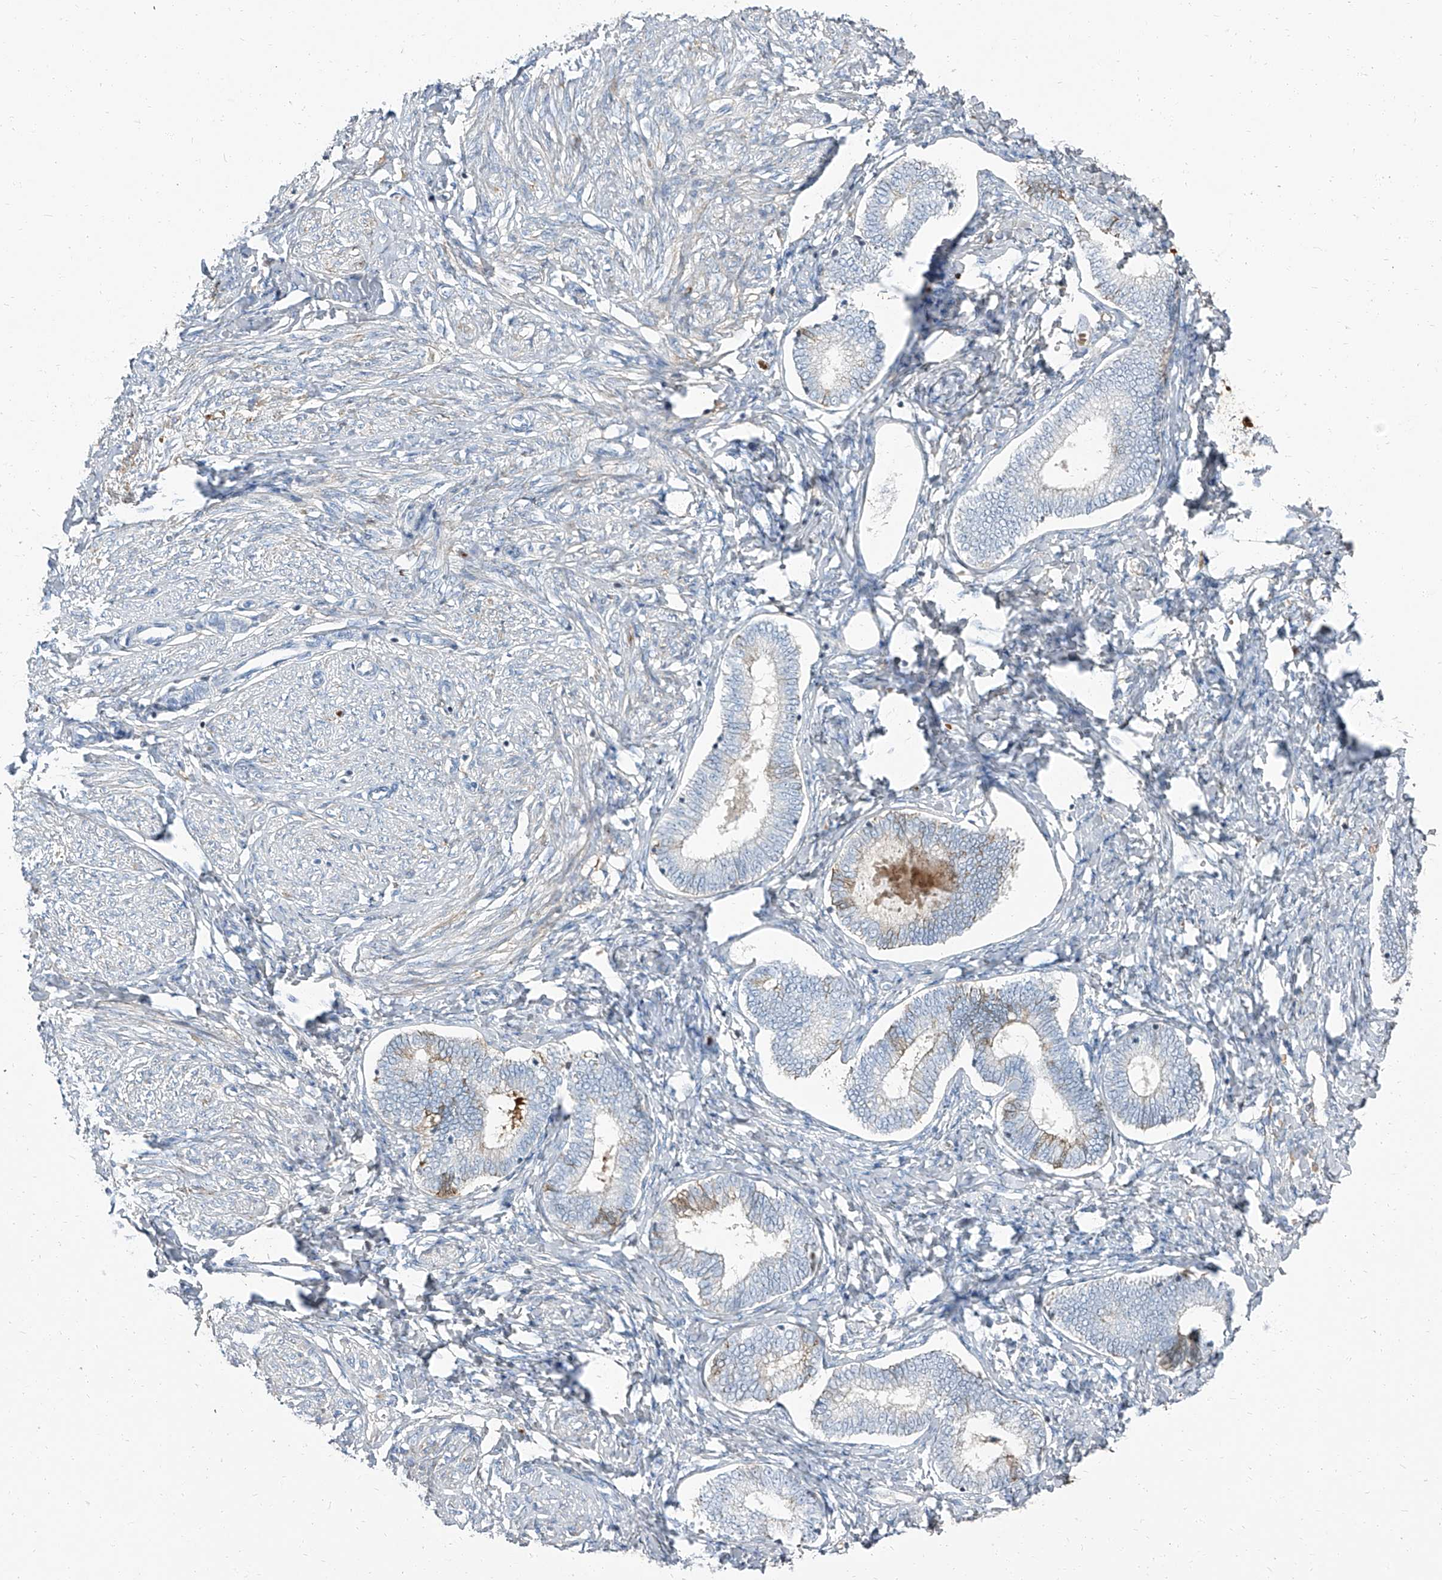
{"staining": {"intensity": "negative", "quantity": "none", "location": "none"}, "tissue": "endometrium", "cell_type": "Cells in endometrial stroma", "image_type": "normal", "snomed": [{"axis": "morphology", "description": "Normal tissue, NOS"}, {"axis": "topography", "description": "Endometrium"}], "caption": "IHC of normal endometrium displays no expression in cells in endometrial stroma.", "gene": "HOXA3", "patient": {"sex": "female", "age": 72}}